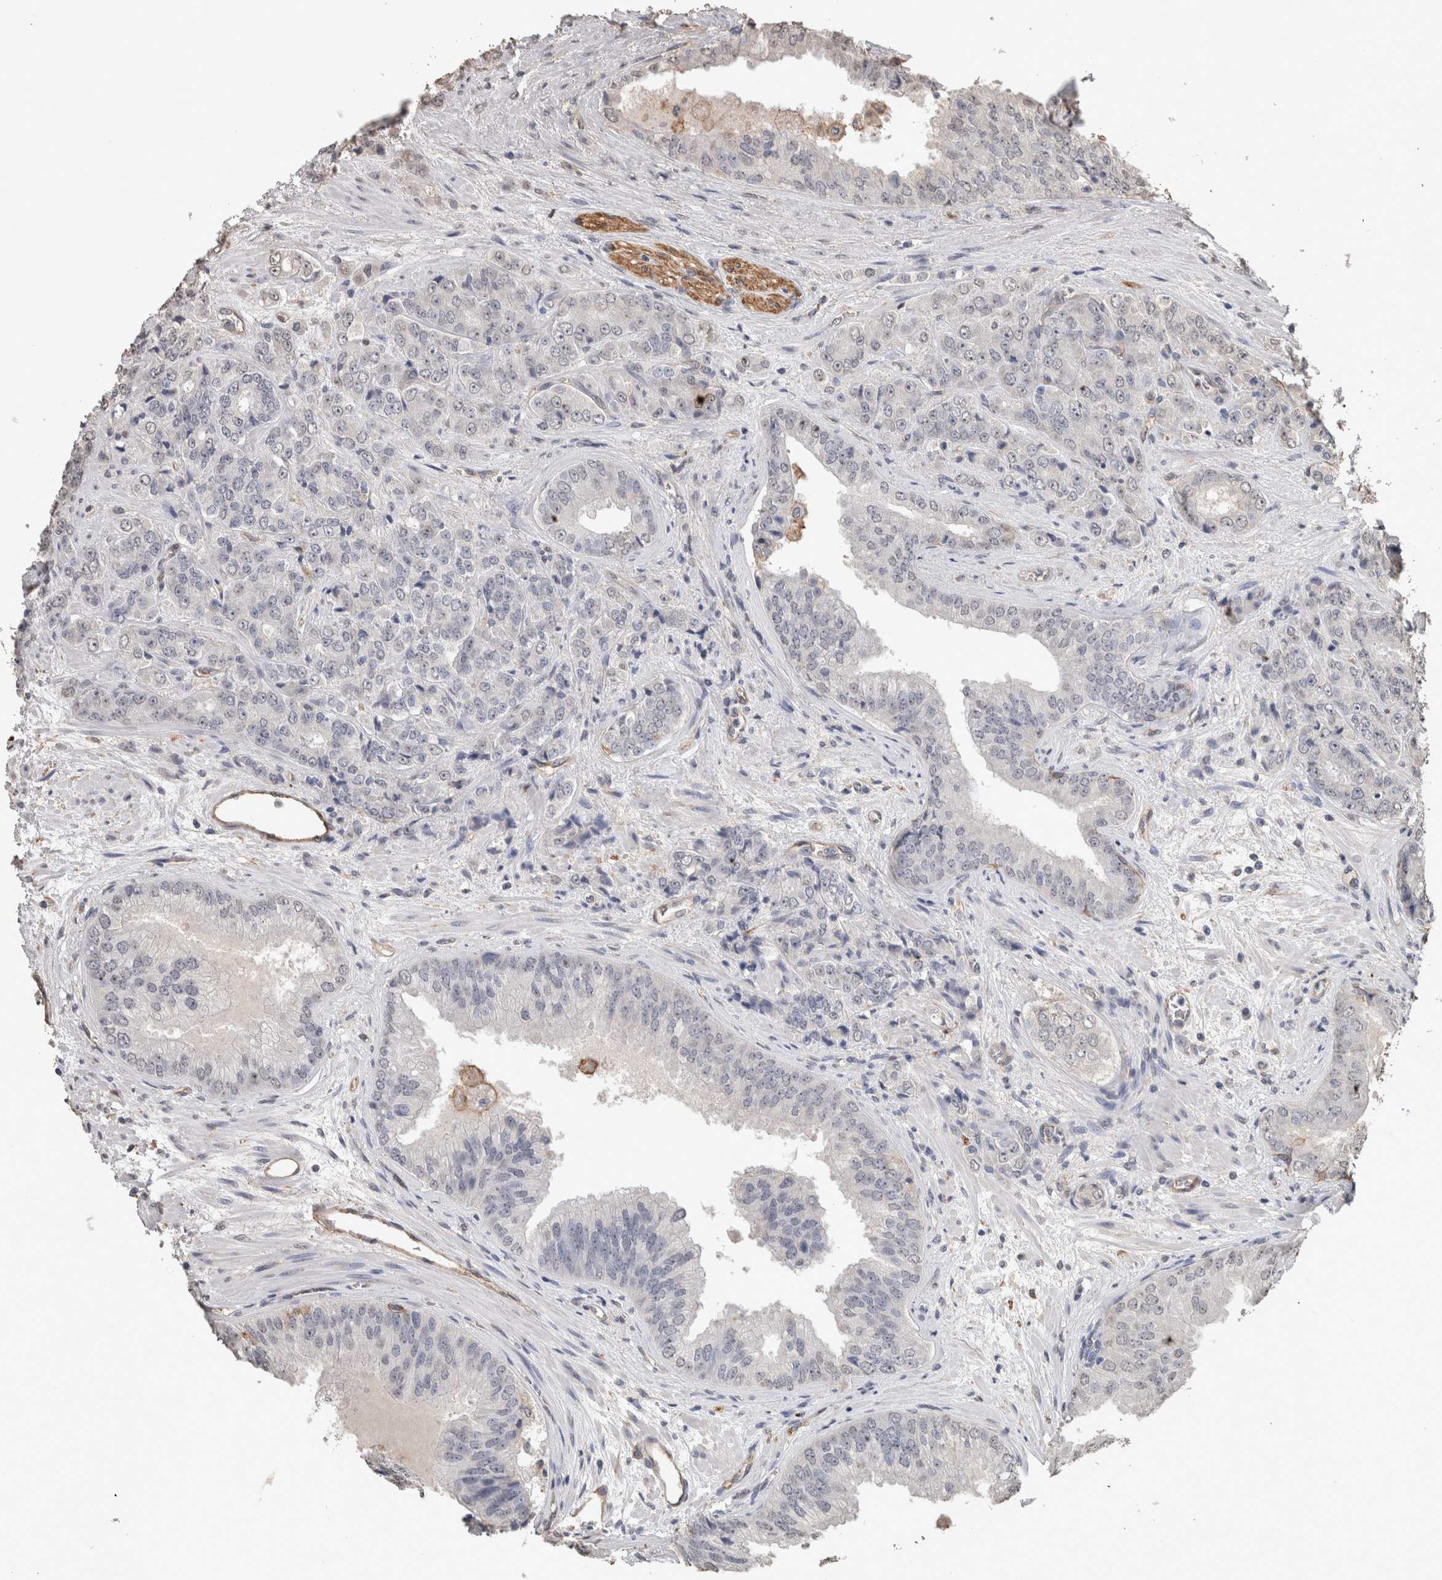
{"staining": {"intensity": "weak", "quantity": "<25%", "location": "cytoplasmic/membranous"}, "tissue": "prostate cancer", "cell_type": "Tumor cells", "image_type": "cancer", "snomed": [{"axis": "morphology", "description": "Adenocarcinoma, High grade"}, {"axis": "topography", "description": "Prostate"}], "caption": "Prostate cancer (high-grade adenocarcinoma) was stained to show a protein in brown. There is no significant positivity in tumor cells.", "gene": "S100A10", "patient": {"sex": "male", "age": 58}}